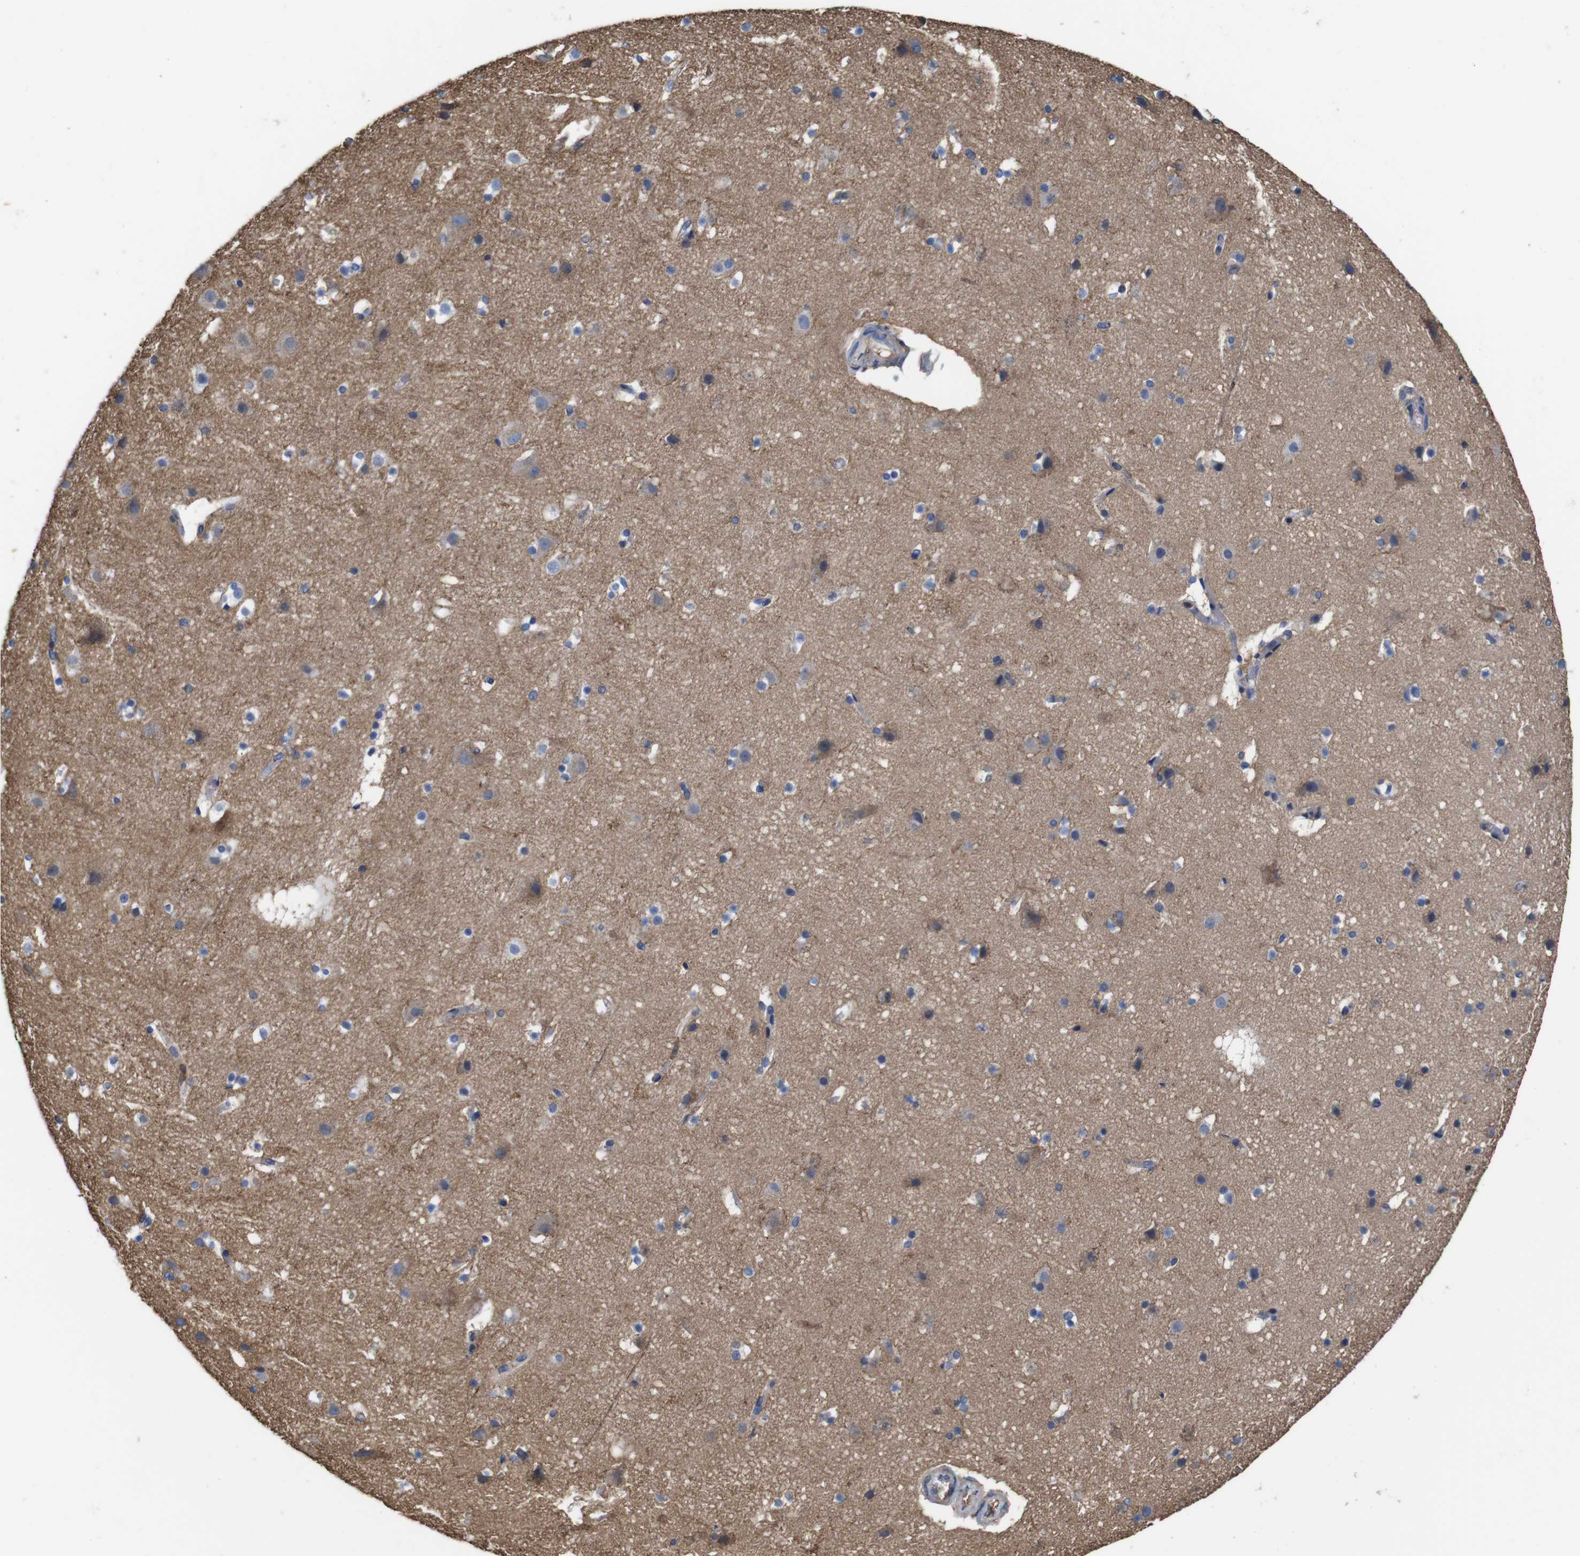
{"staining": {"intensity": "negative", "quantity": "none", "location": "none"}, "tissue": "cerebral cortex", "cell_type": "Endothelial cells", "image_type": "normal", "snomed": [{"axis": "morphology", "description": "Normal tissue, NOS"}, {"axis": "topography", "description": "Cerebral cortex"}], "caption": "DAB immunohistochemical staining of benign human cerebral cortex demonstrates no significant expression in endothelial cells. Brightfield microscopy of immunohistochemistry stained with DAB (brown) and hematoxylin (blue), captured at high magnification.", "gene": "PI4KA", "patient": {"sex": "male", "age": 45}}